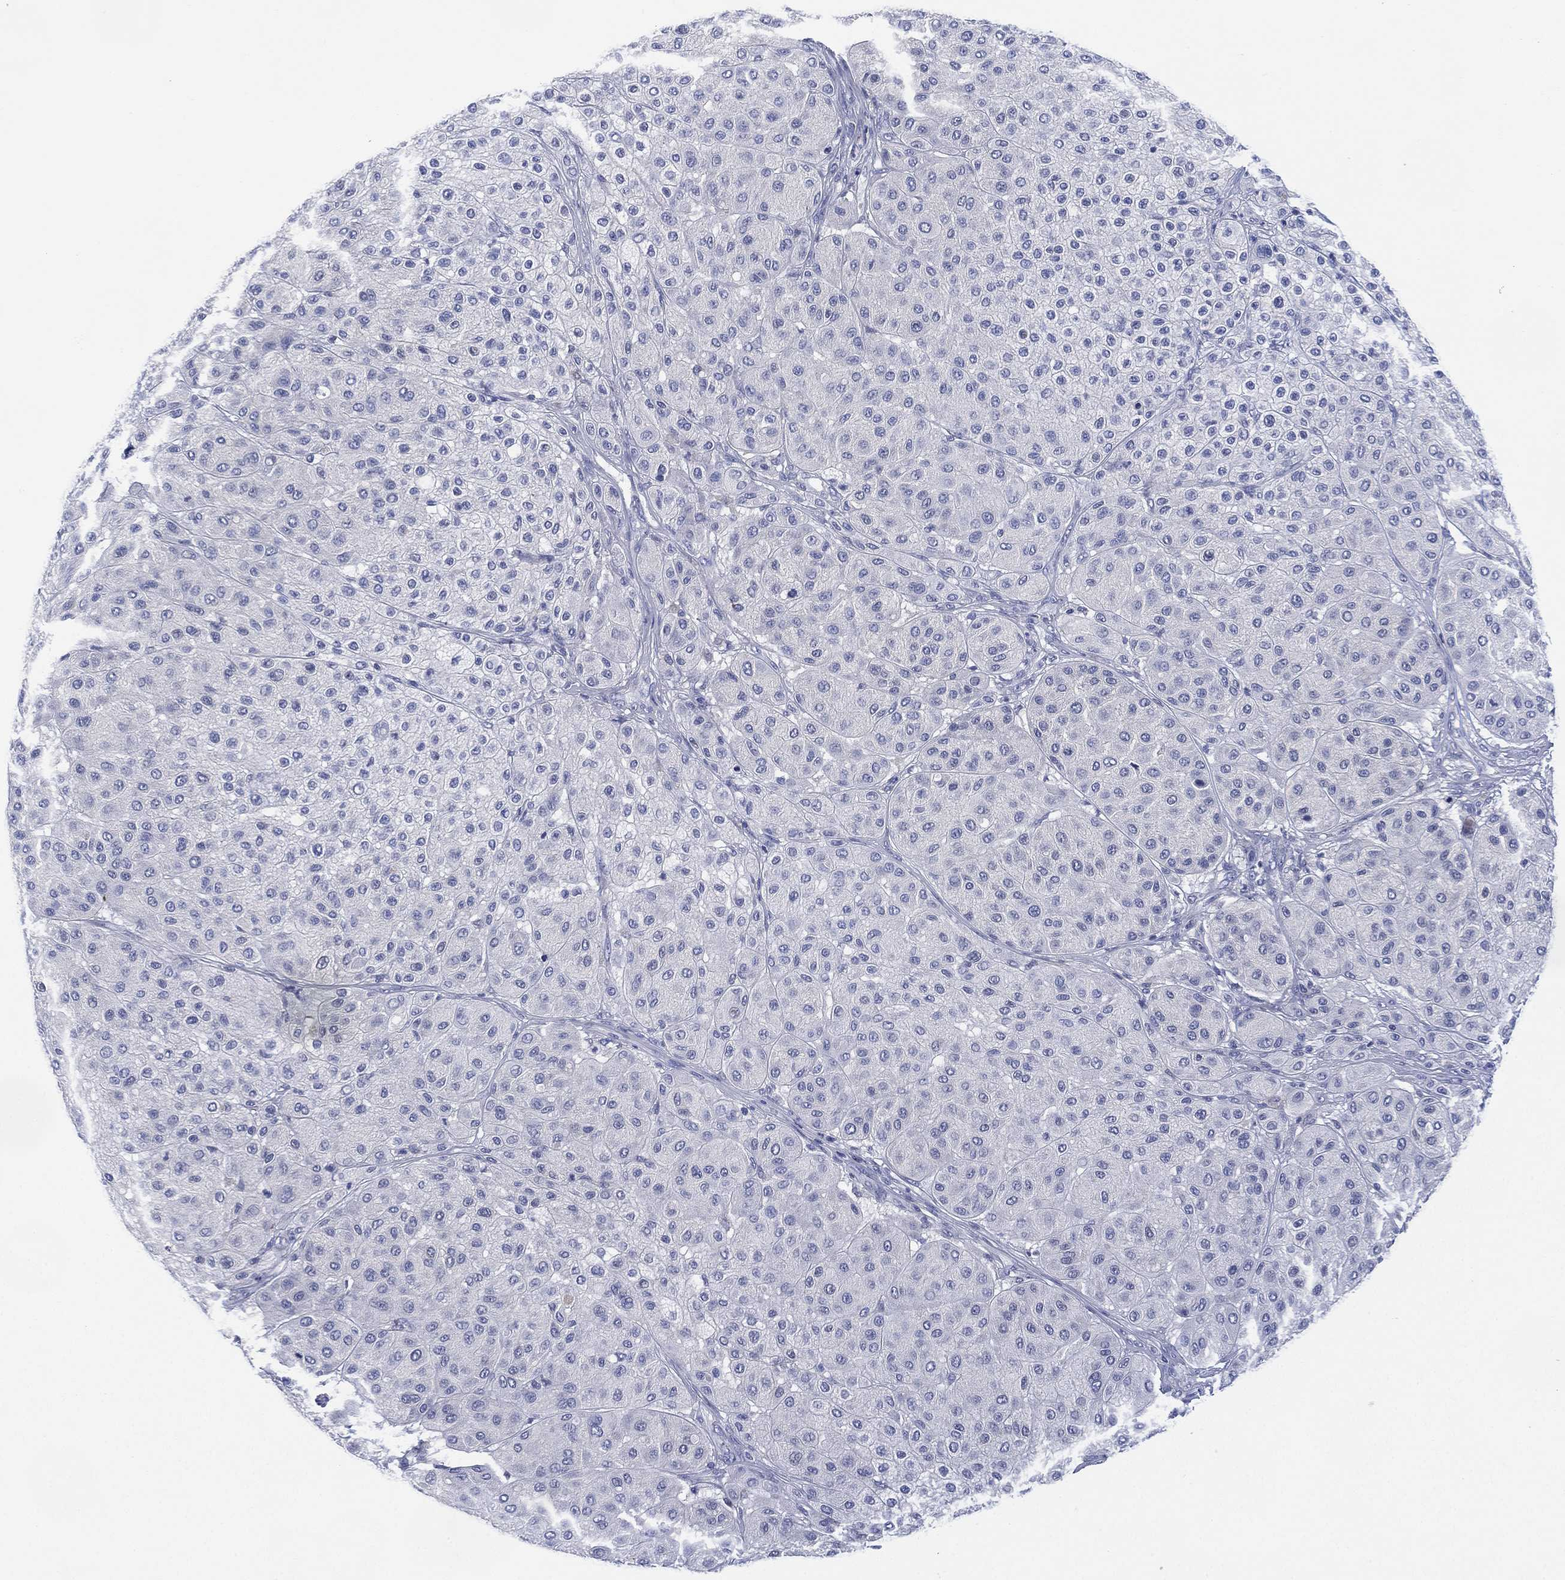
{"staining": {"intensity": "negative", "quantity": "none", "location": "none"}, "tissue": "melanoma", "cell_type": "Tumor cells", "image_type": "cancer", "snomed": [{"axis": "morphology", "description": "Malignant melanoma, Metastatic site"}, {"axis": "topography", "description": "Smooth muscle"}], "caption": "Human malignant melanoma (metastatic site) stained for a protein using IHC demonstrates no expression in tumor cells.", "gene": "CHRNA3", "patient": {"sex": "male", "age": 41}}